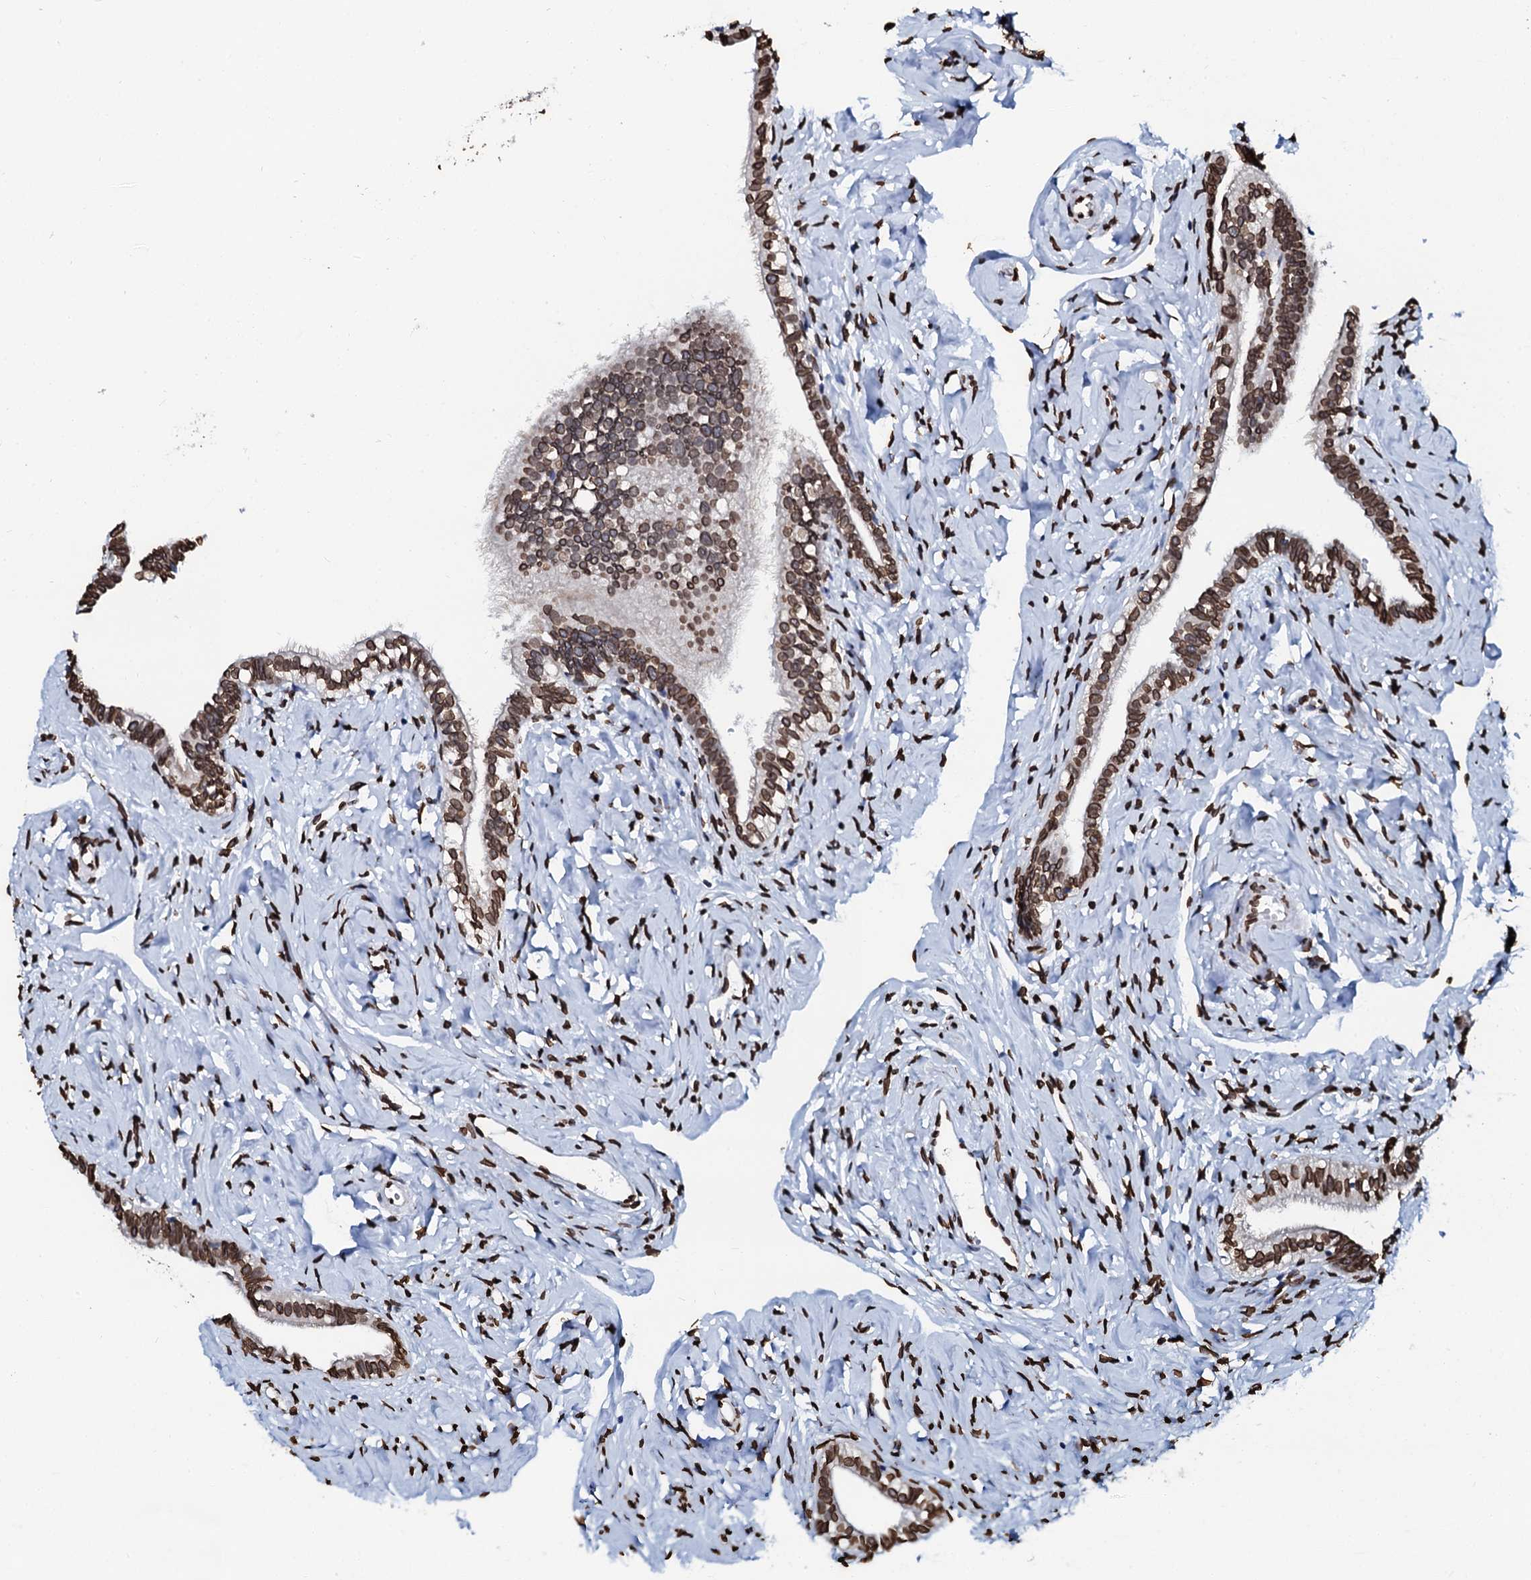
{"staining": {"intensity": "strong", "quantity": ">75%", "location": "cytoplasmic/membranous,nuclear"}, "tissue": "fallopian tube", "cell_type": "Glandular cells", "image_type": "normal", "snomed": [{"axis": "morphology", "description": "Normal tissue, NOS"}, {"axis": "topography", "description": "Fallopian tube"}], "caption": "IHC (DAB (3,3'-diaminobenzidine)) staining of unremarkable fallopian tube displays strong cytoplasmic/membranous,nuclear protein staining in approximately >75% of glandular cells. (Brightfield microscopy of DAB IHC at high magnification).", "gene": "KATNAL2", "patient": {"sex": "female", "age": 66}}